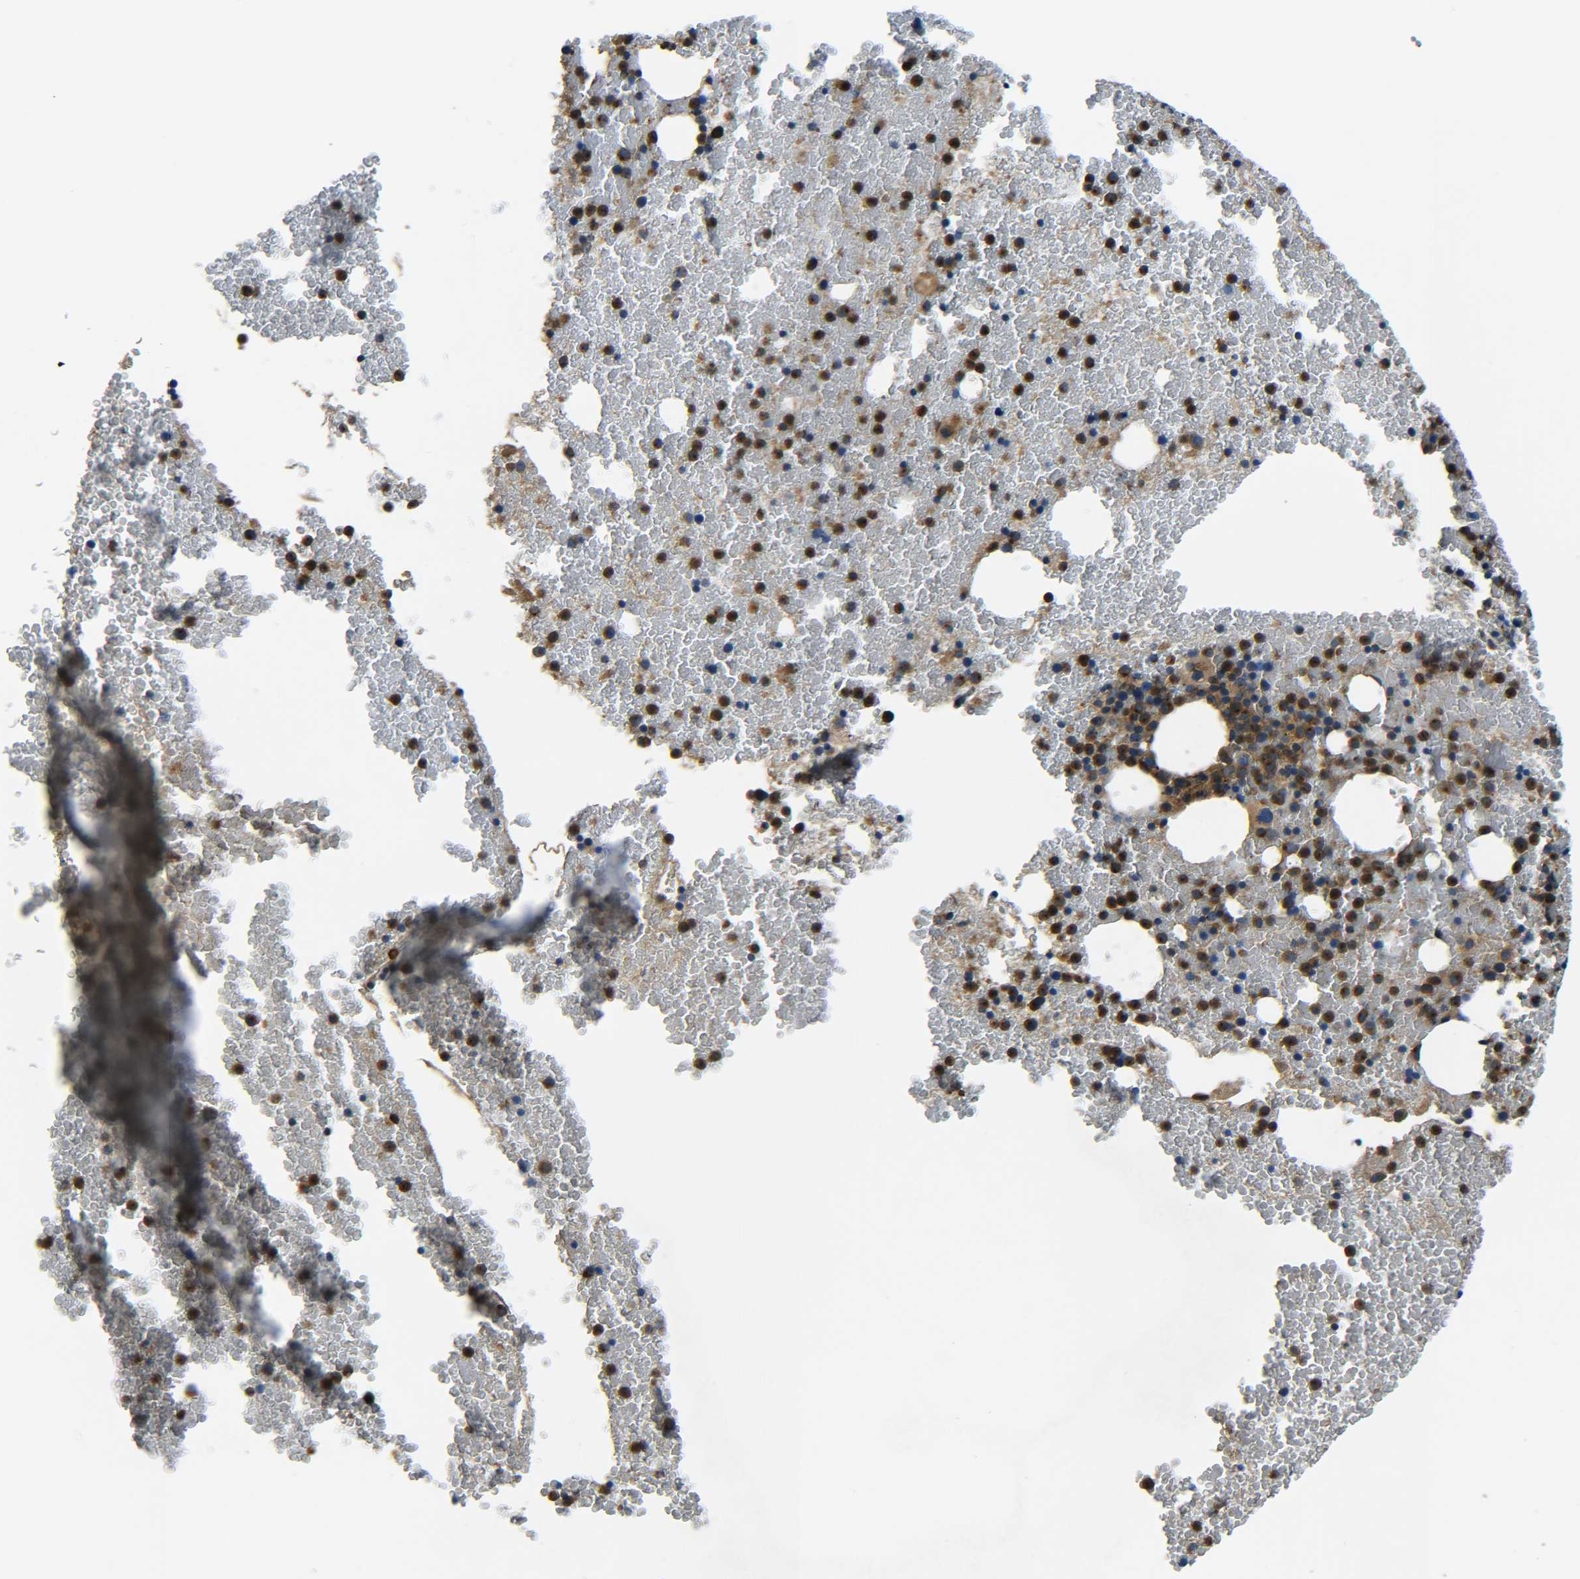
{"staining": {"intensity": "strong", "quantity": ">75%", "location": "cytoplasmic/membranous,nuclear"}, "tissue": "bone marrow", "cell_type": "Hematopoietic cells", "image_type": "normal", "snomed": [{"axis": "morphology", "description": "Normal tissue, NOS"}, {"axis": "morphology", "description": "Inflammation, NOS"}, {"axis": "topography", "description": "Bone marrow"}], "caption": "Immunohistochemical staining of unremarkable human bone marrow reveals high levels of strong cytoplasmic/membranous,nuclear positivity in approximately >75% of hematopoietic cells.", "gene": "RAB1B", "patient": {"sex": "male", "age": 47}}